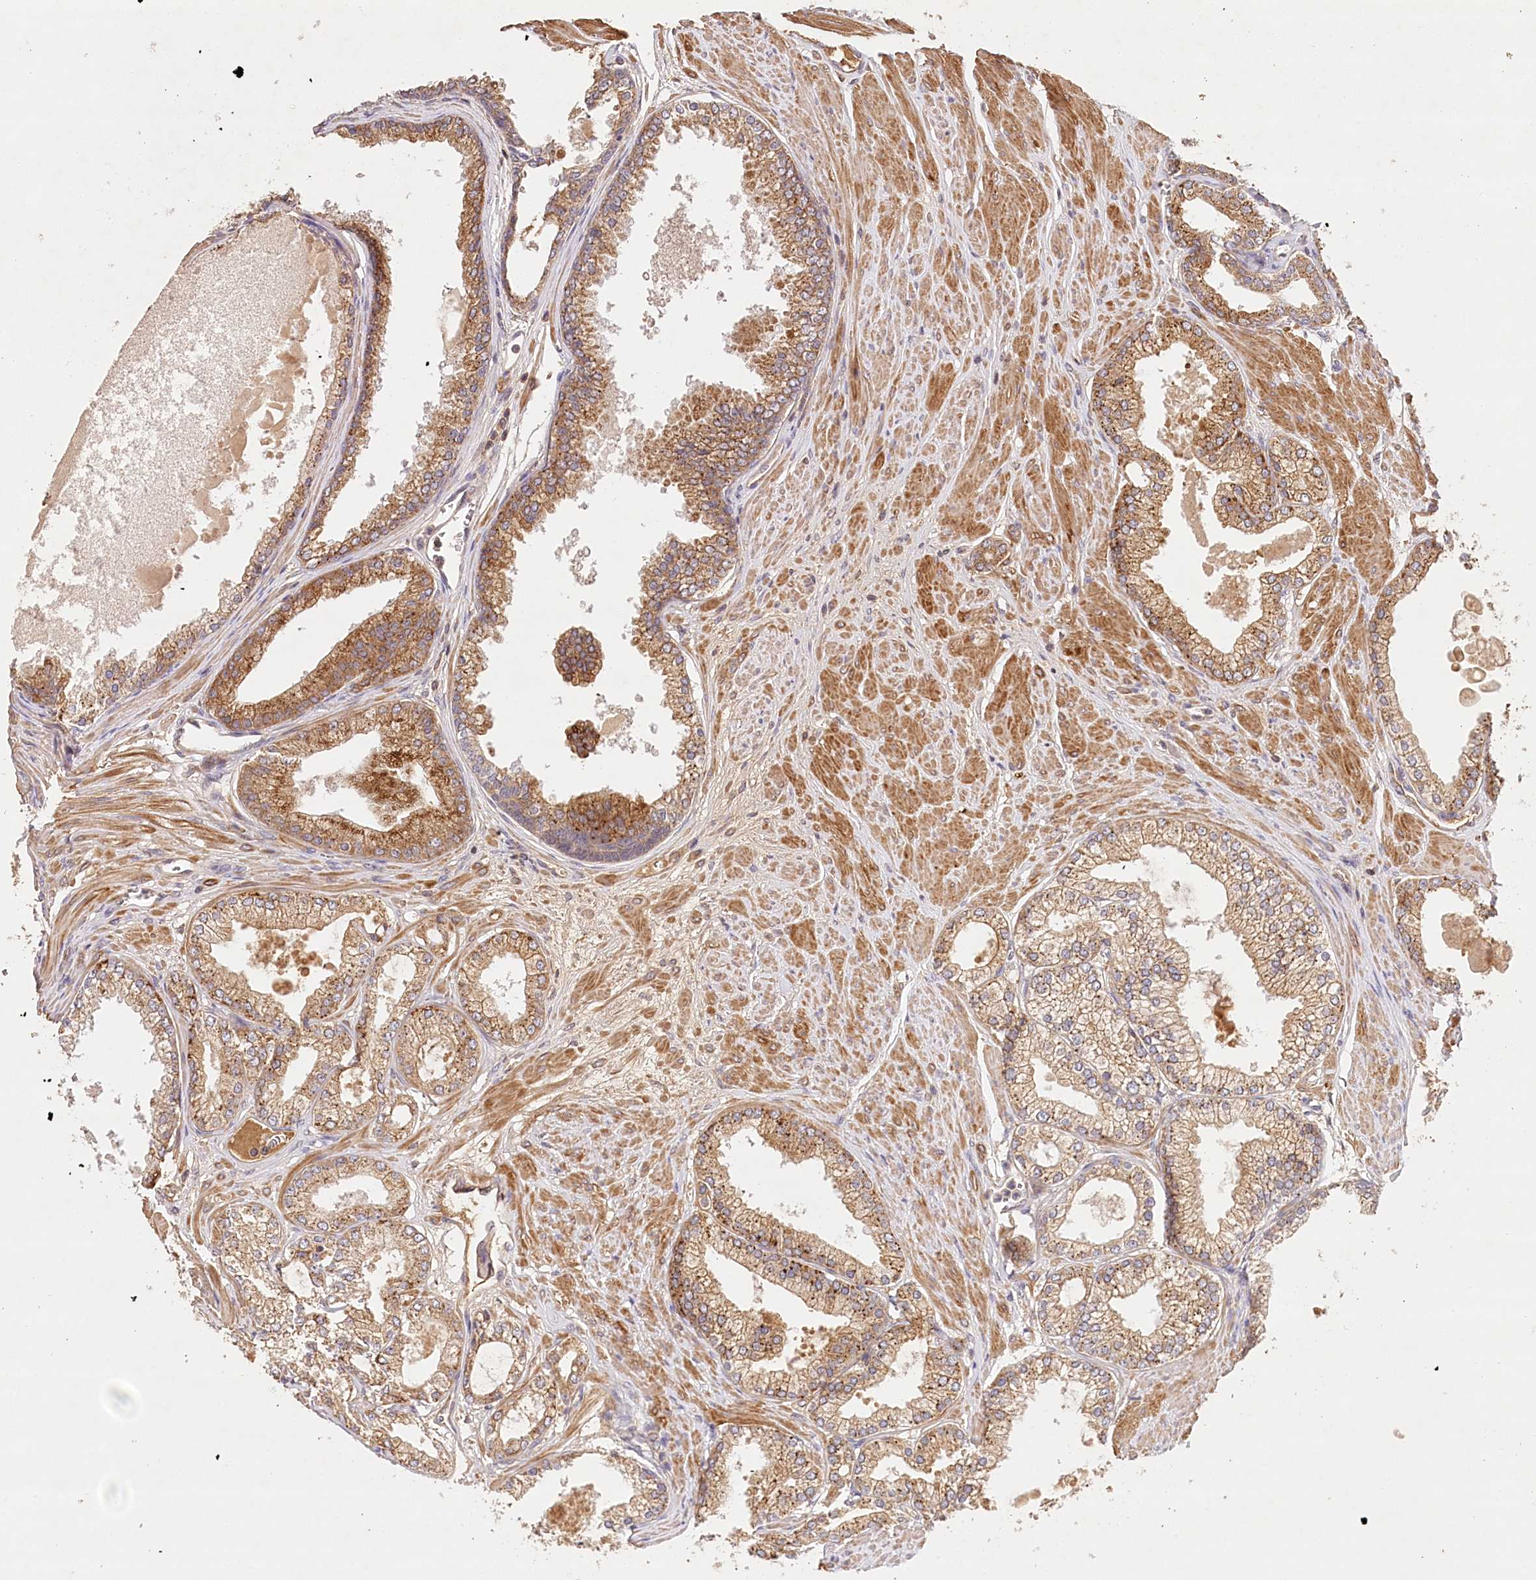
{"staining": {"intensity": "moderate", "quantity": ">75%", "location": "cytoplasmic/membranous"}, "tissue": "prostate cancer", "cell_type": "Tumor cells", "image_type": "cancer", "snomed": [{"axis": "morphology", "description": "Adenocarcinoma, High grade"}, {"axis": "topography", "description": "Prostate"}], "caption": "An immunohistochemistry image of tumor tissue is shown. Protein staining in brown shows moderate cytoplasmic/membranous positivity in prostate cancer within tumor cells.", "gene": "LSS", "patient": {"sex": "male", "age": 61}}